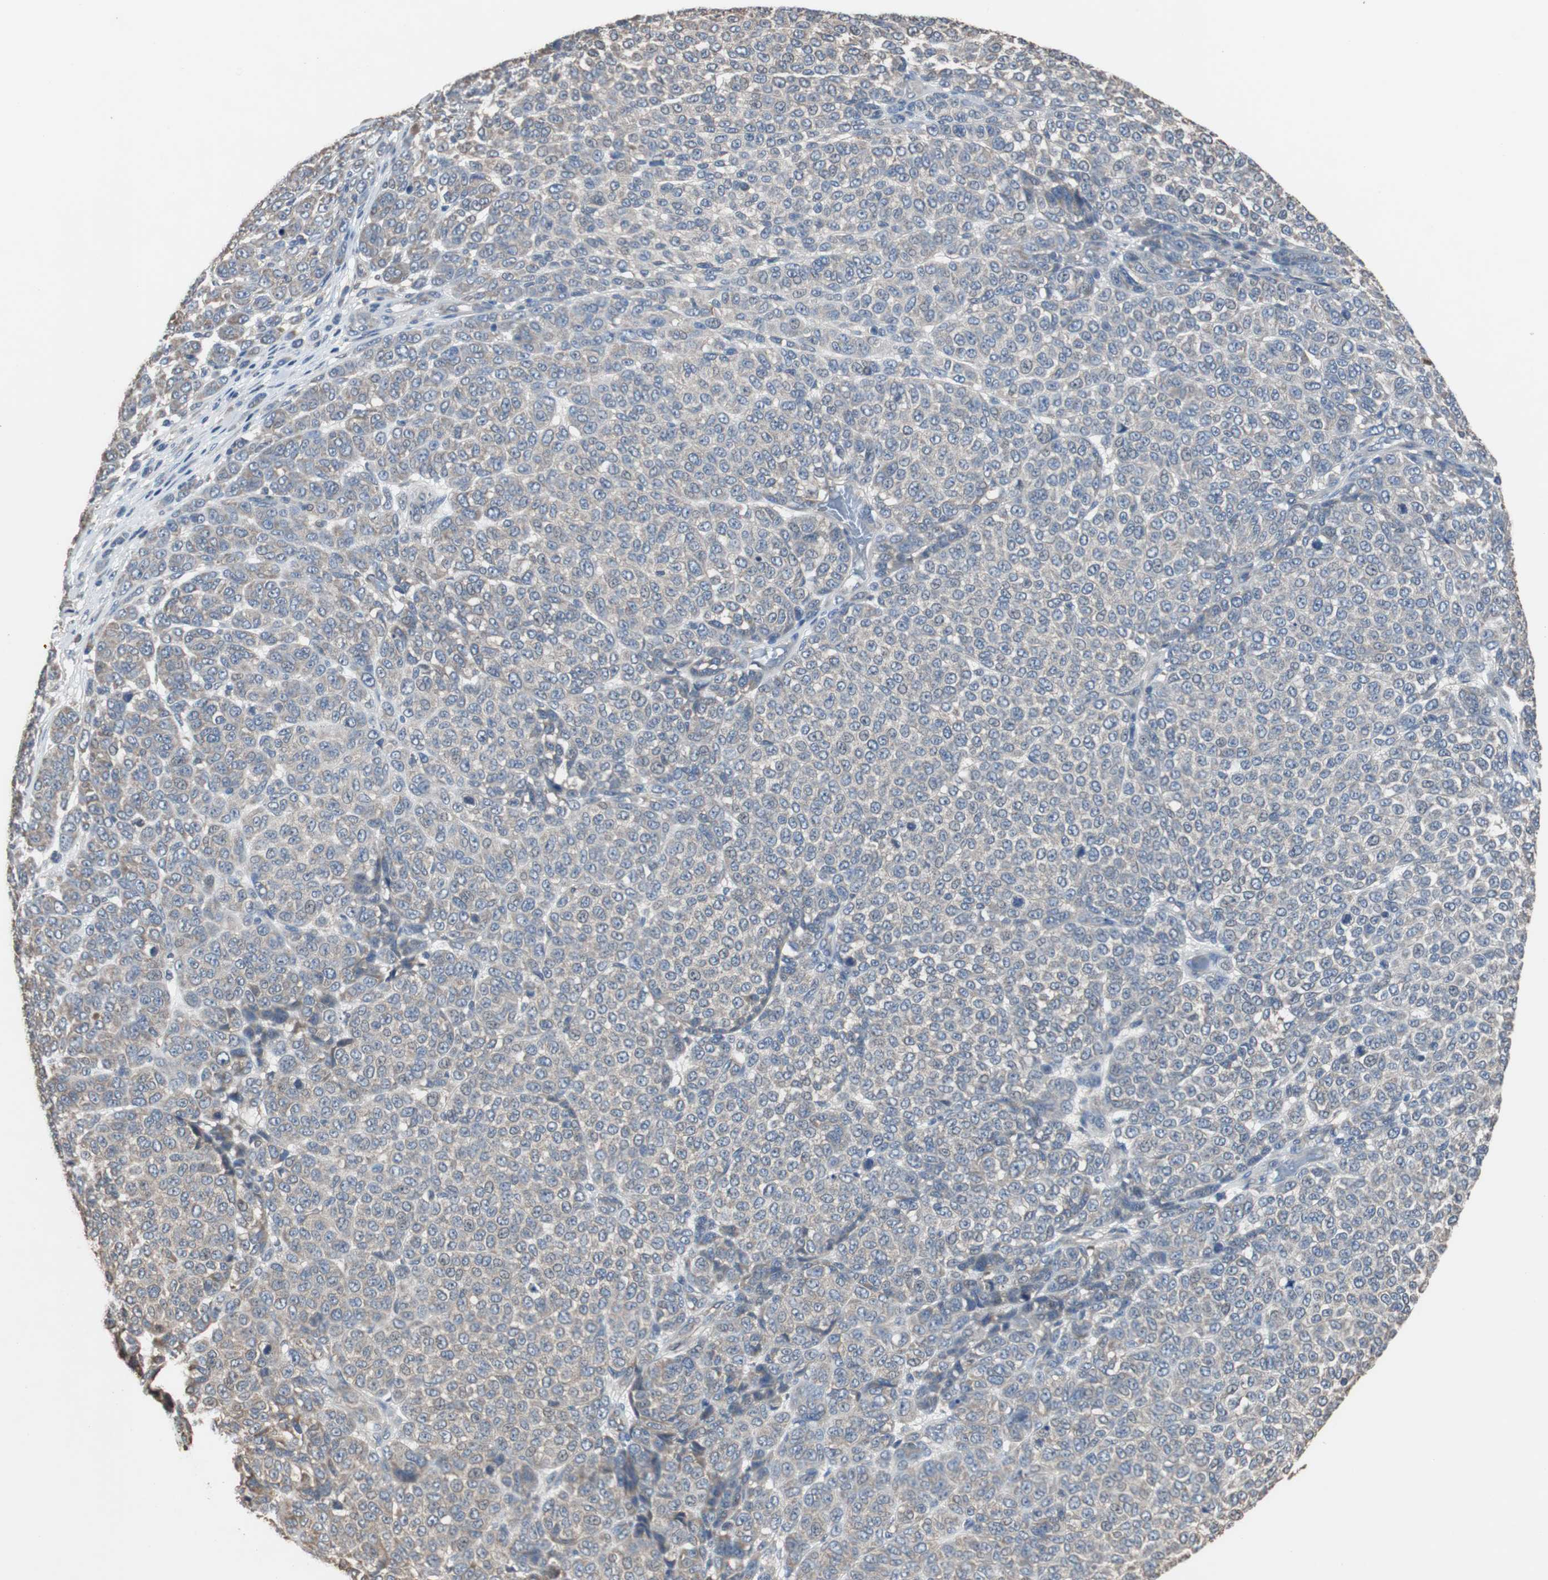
{"staining": {"intensity": "weak", "quantity": "<25%", "location": "cytoplasmic/membranous"}, "tissue": "melanoma", "cell_type": "Tumor cells", "image_type": "cancer", "snomed": [{"axis": "morphology", "description": "Malignant melanoma, NOS"}, {"axis": "topography", "description": "Skin"}], "caption": "This micrograph is of malignant melanoma stained with IHC to label a protein in brown with the nuclei are counter-stained blue. There is no expression in tumor cells. Brightfield microscopy of IHC stained with DAB (3,3'-diaminobenzidine) (brown) and hematoxylin (blue), captured at high magnification.", "gene": "SCIMP", "patient": {"sex": "male", "age": 59}}